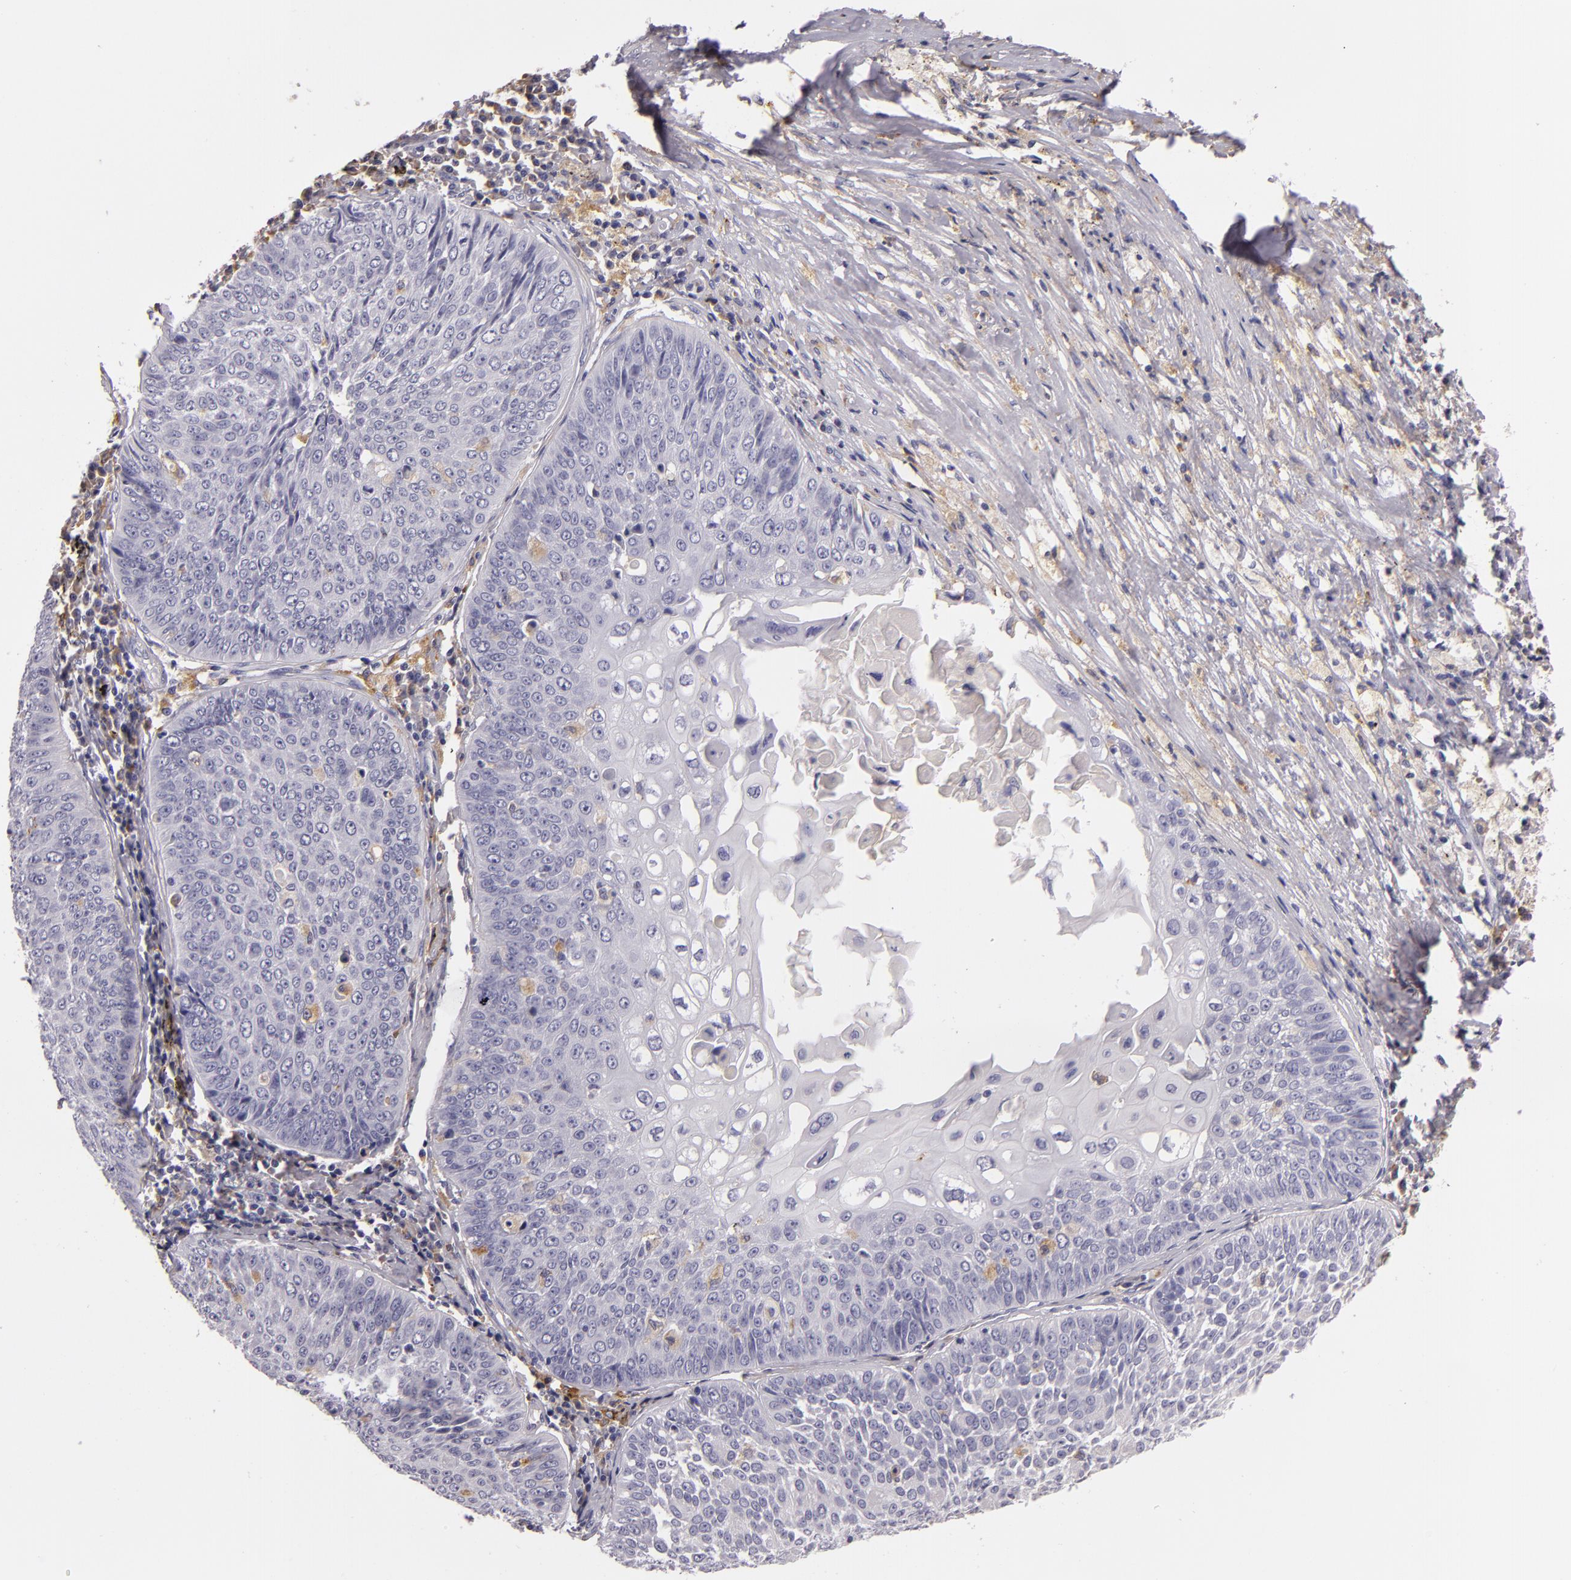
{"staining": {"intensity": "negative", "quantity": "none", "location": "none"}, "tissue": "lung cancer", "cell_type": "Tumor cells", "image_type": "cancer", "snomed": [{"axis": "morphology", "description": "Adenocarcinoma, NOS"}, {"axis": "topography", "description": "Lung"}], "caption": "The micrograph exhibits no staining of tumor cells in adenocarcinoma (lung).", "gene": "TLR8", "patient": {"sex": "male", "age": 60}}